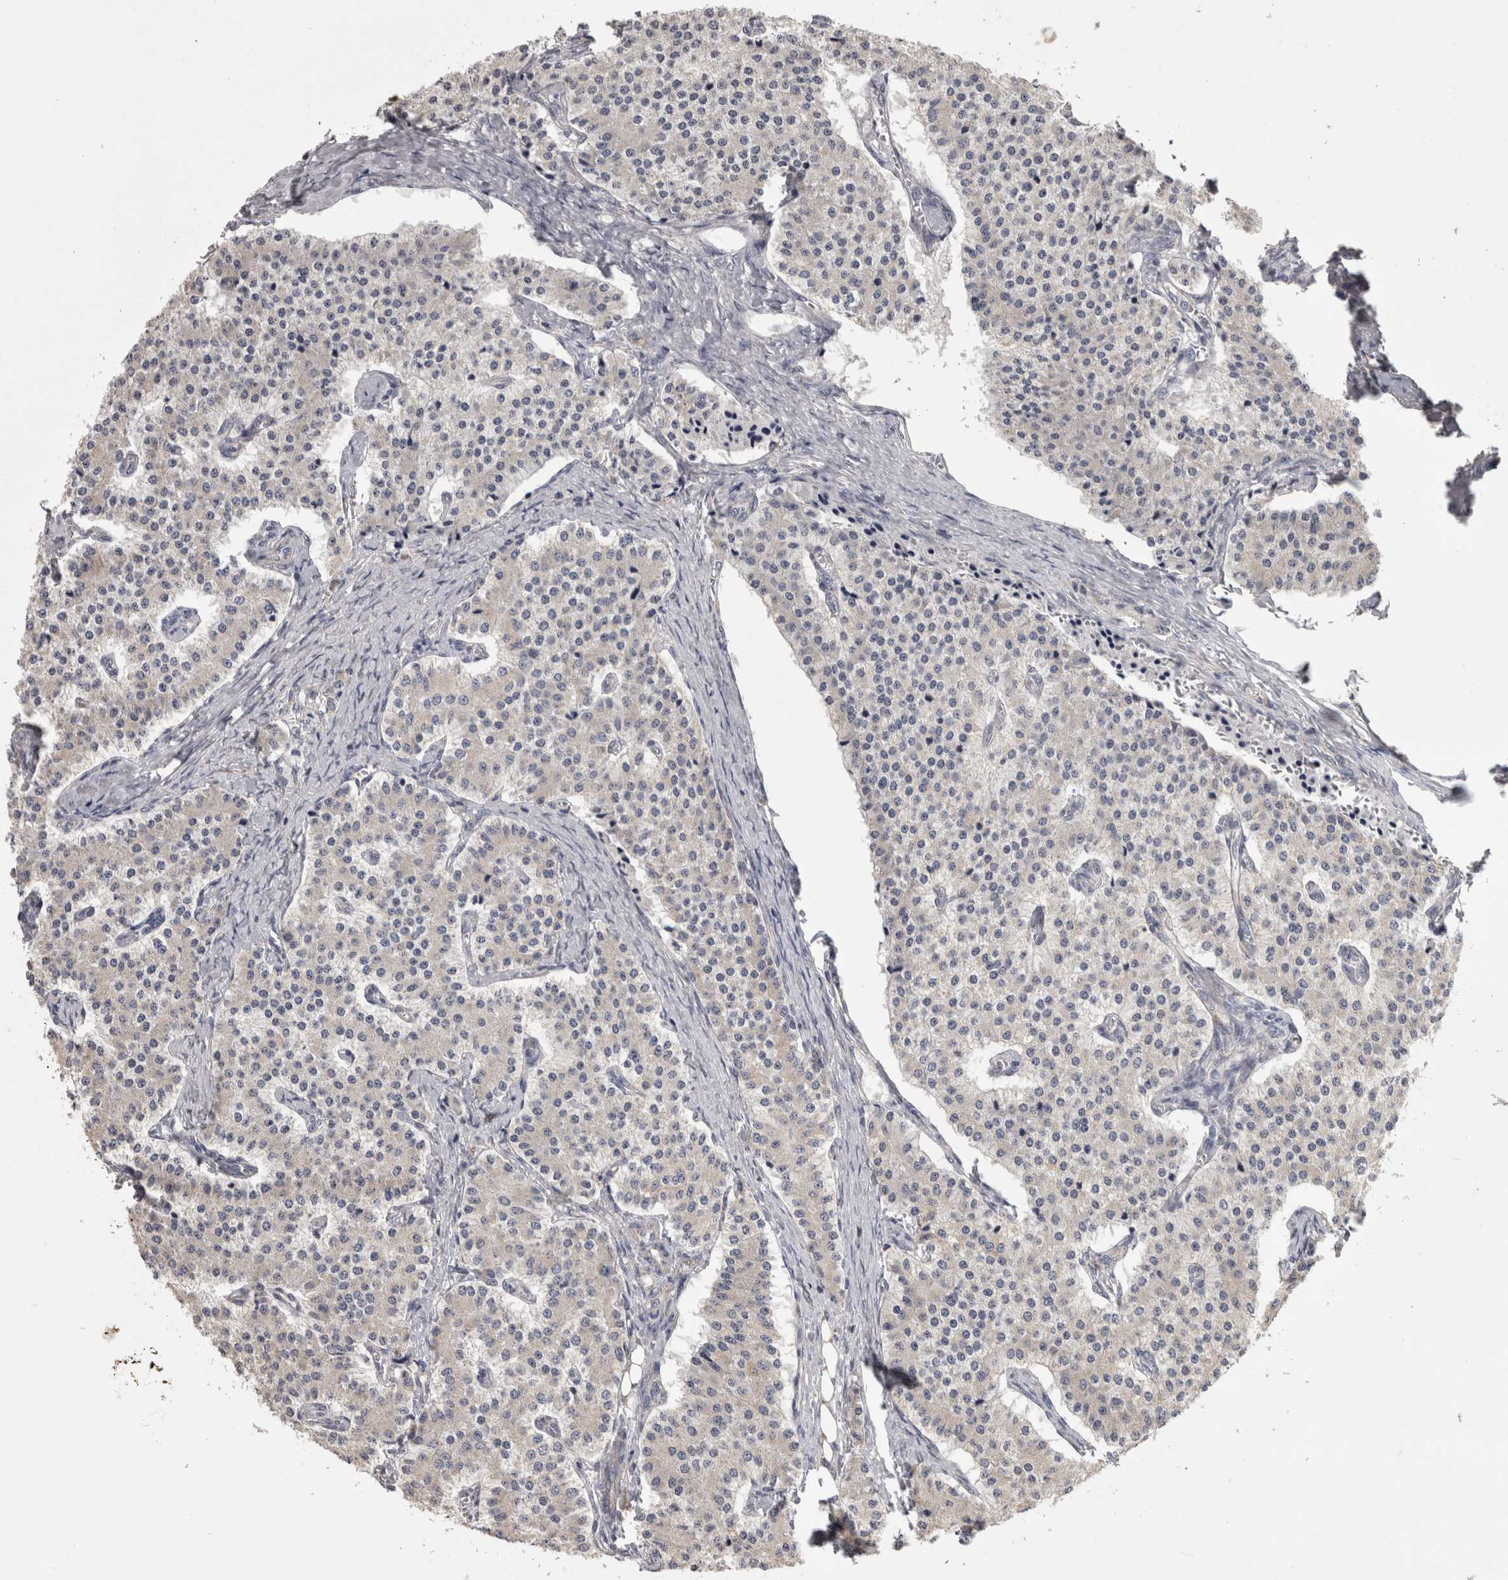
{"staining": {"intensity": "negative", "quantity": "none", "location": "none"}, "tissue": "carcinoid", "cell_type": "Tumor cells", "image_type": "cancer", "snomed": [{"axis": "morphology", "description": "Carcinoid, malignant, NOS"}, {"axis": "topography", "description": "Colon"}], "caption": "This is an immunohistochemistry (IHC) photomicrograph of carcinoid. There is no staining in tumor cells.", "gene": "DBT", "patient": {"sex": "female", "age": 52}}